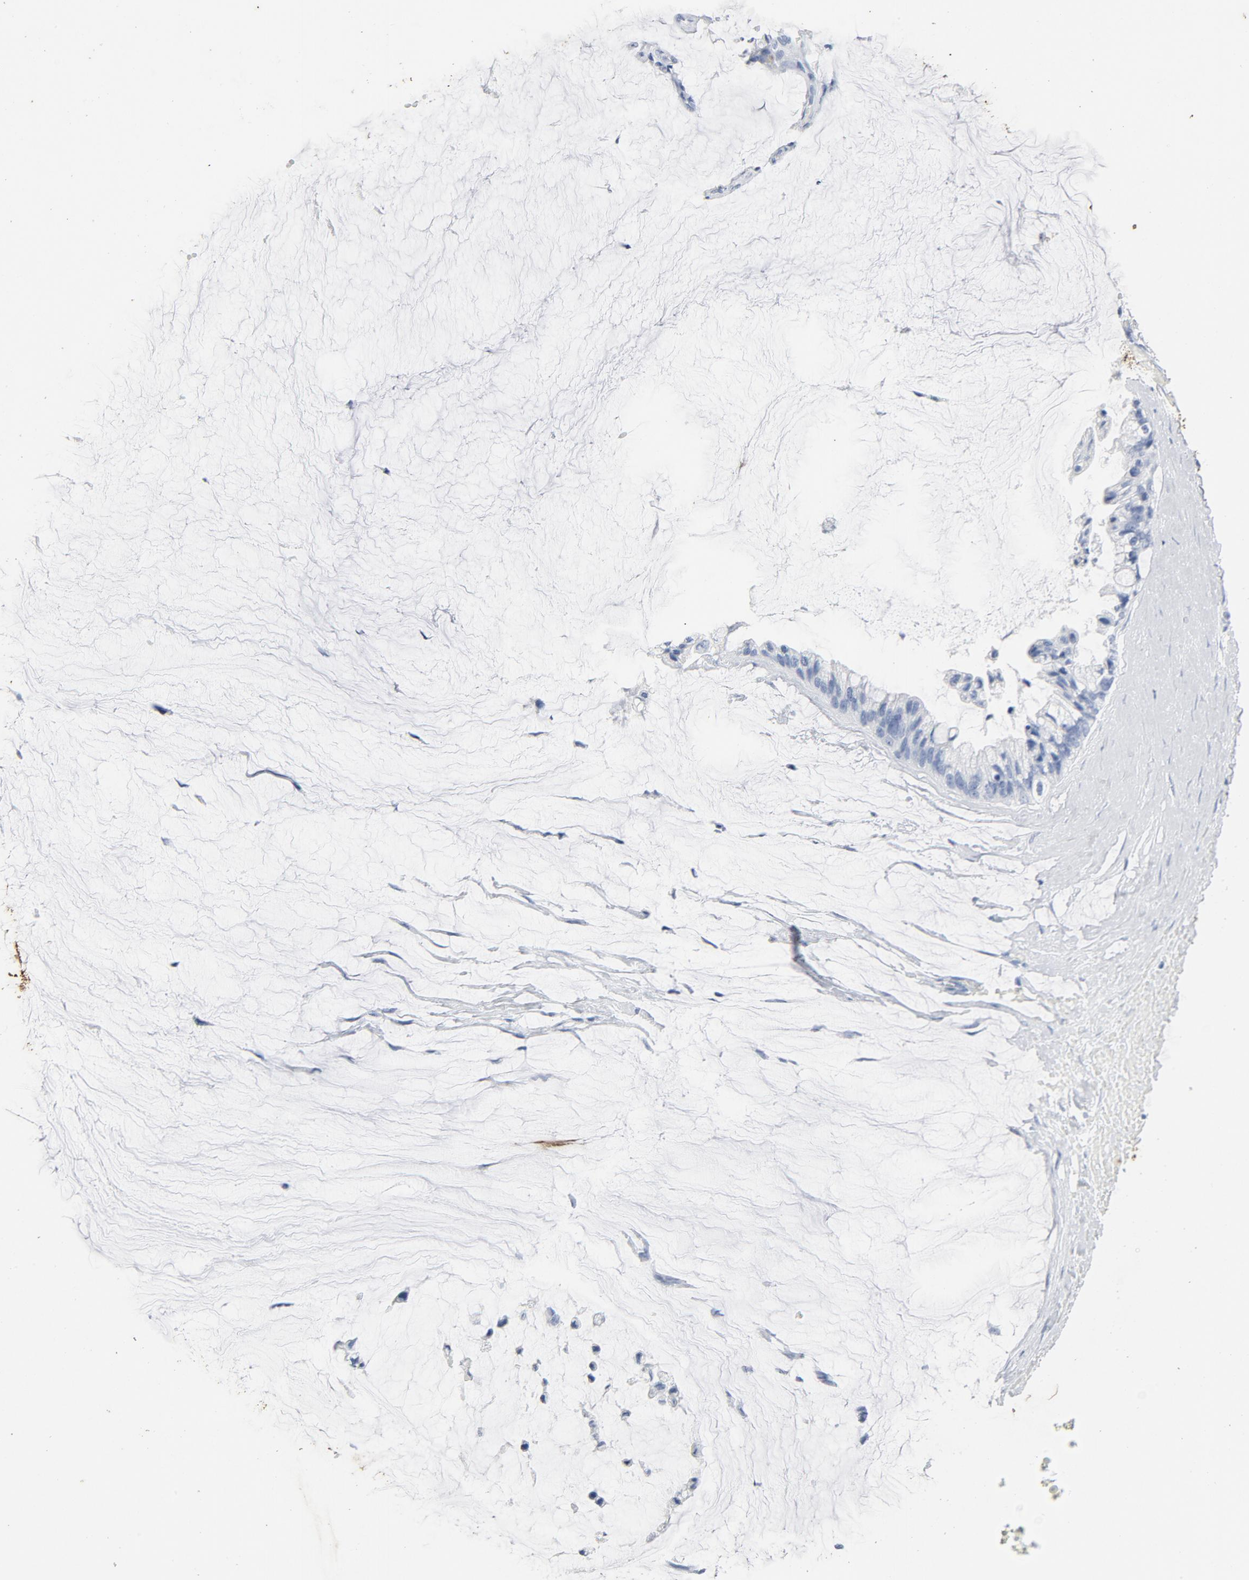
{"staining": {"intensity": "negative", "quantity": "none", "location": "none"}, "tissue": "ovarian cancer", "cell_type": "Tumor cells", "image_type": "cancer", "snomed": [{"axis": "morphology", "description": "Cystadenocarcinoma, mucinous, NOS"}, {"axis": "topography", "description": "Ovary"}], "caption": "Protein analysis of ovarian cancer reveals no significant positivity in tumor cells.", "gene": "PTPRB", "patient": {"sex": "female", "age": 39}}